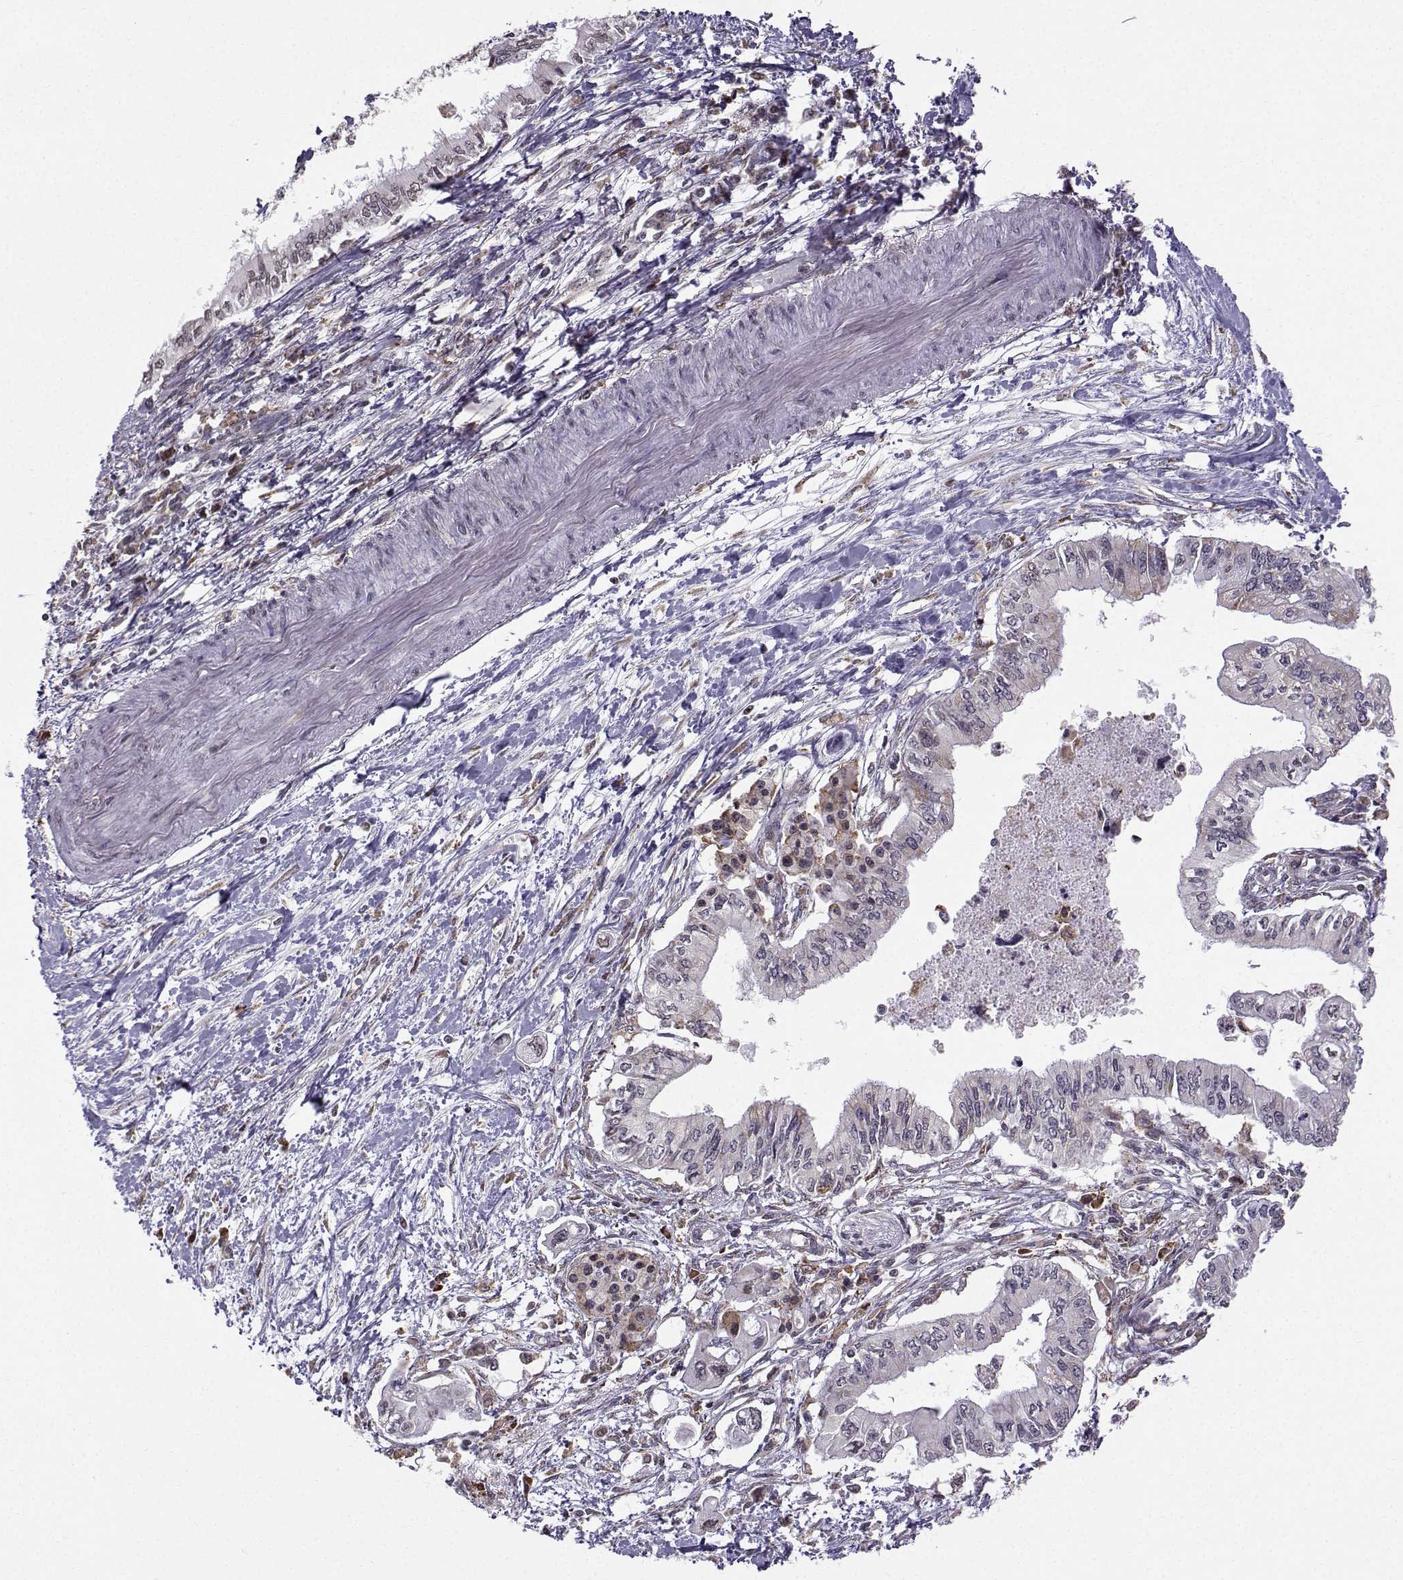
{"staining": {"intensity": "negative", "quantity": "none", "location": "none"}, "tissue": "pancreatic cancer", "cell_type": "Tumor cells", "image_type": "cancer", "snomed": [{"axis": "morphology", "description": "Adenocarcinoma, NOS"}, {"axis": "topography", "description": "Pancreas"}], "caption": "This is a micrograph of IHC staining of adenocarcinoma (pancreatic), which shows no positivity in tumor cells.", "gene": "EZH1", "patient": {"sex": "female", "age": 61}}